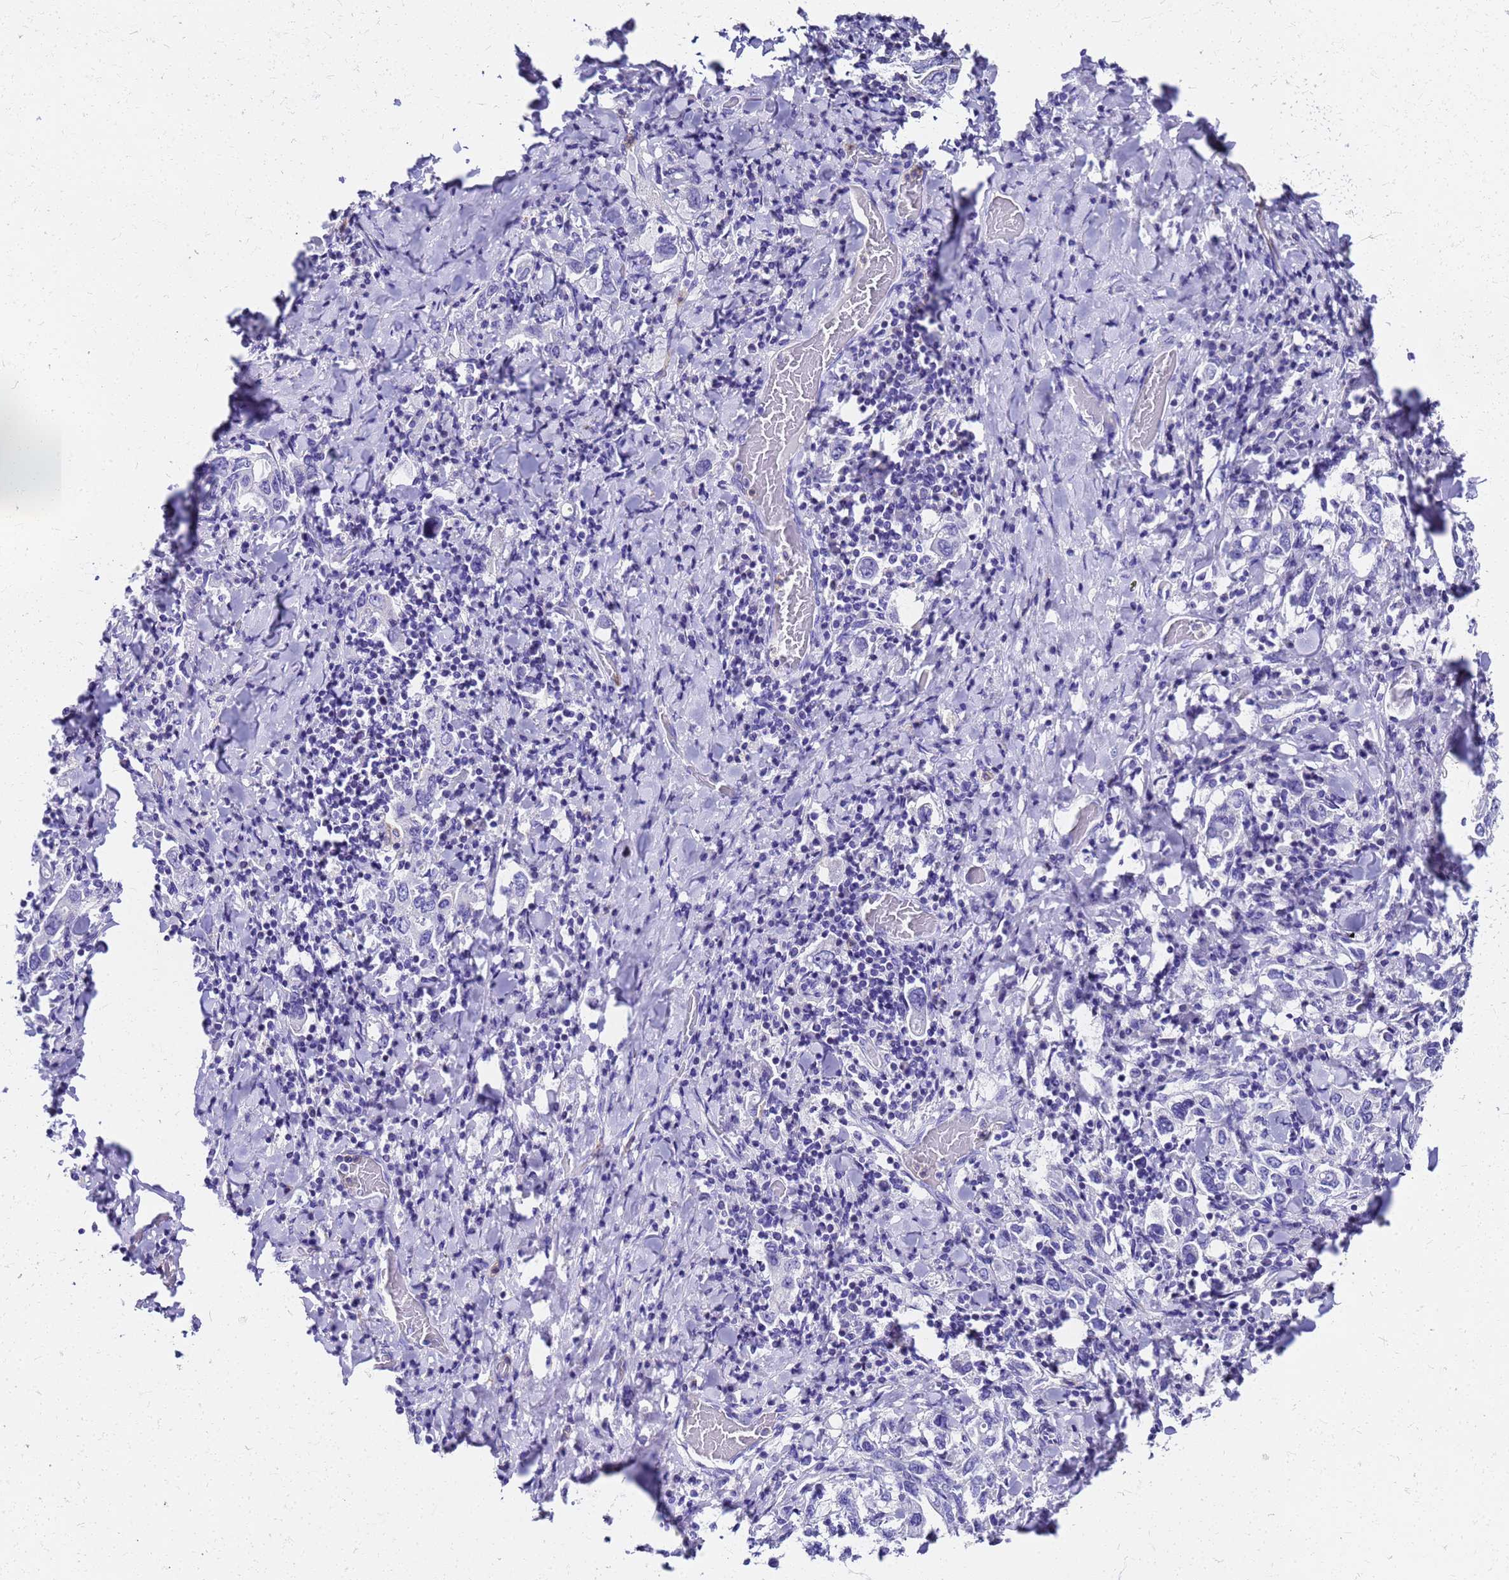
{"staining": {"intensity": "negative", "quantity": "none", "location": "none"}, "tissue": "stomach cancer", "cell_type": "Tumor cells", "image_type": "cancer", "snomed": [{"axis": "morphology", "description": "Adenocarcinoma, NOS"}, {"axis": "topography", "description": "Stomach, upper"}], "caption": "Tumor cells show no significant protein expression in stomach cancer.", "gene": "SMIM21", "patient": {"sex": "male", "age": 62}}